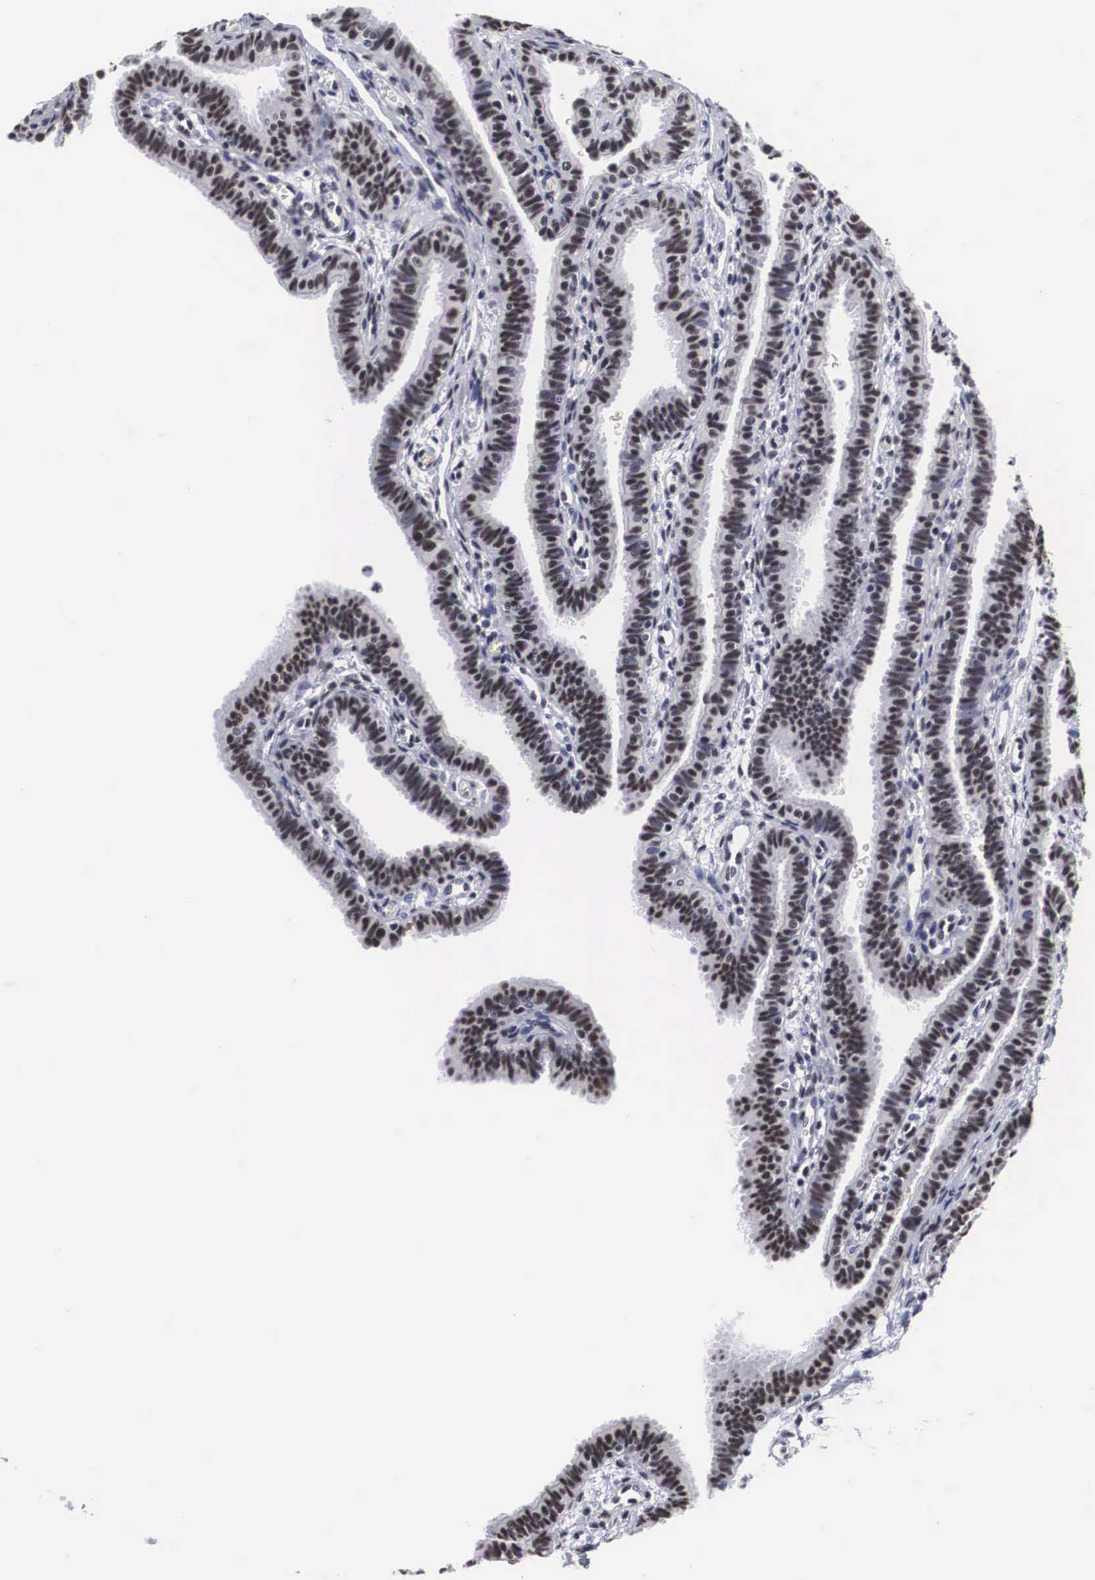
{"staining": {"intensity": "moderate", "quantity": ">75%", "location": "nuclear"}, "tissue": "fallopian tube", "cell_type": "Glandular cells", "image_type": "normal", "snomed": [{"axis": "morphology", "description": "Normal tissue, NOS"}, {"axis": "topography", "description": "Fallopian tube"}], "caption": "A high-resolution photomicrograph shows immunohistochemistry (IHC) staining of normal fallopian tube, which exhibits moderate nuclear staining in about >75% of glandular cells. The staining was performed using DAB (3,3'-diaminobenzidine), with brown indicating positive protein expression. Nuclei are stained blue with hematoxylin.", "gene": "ACIN1", "patient": {"sex": "female", "age": 32}}